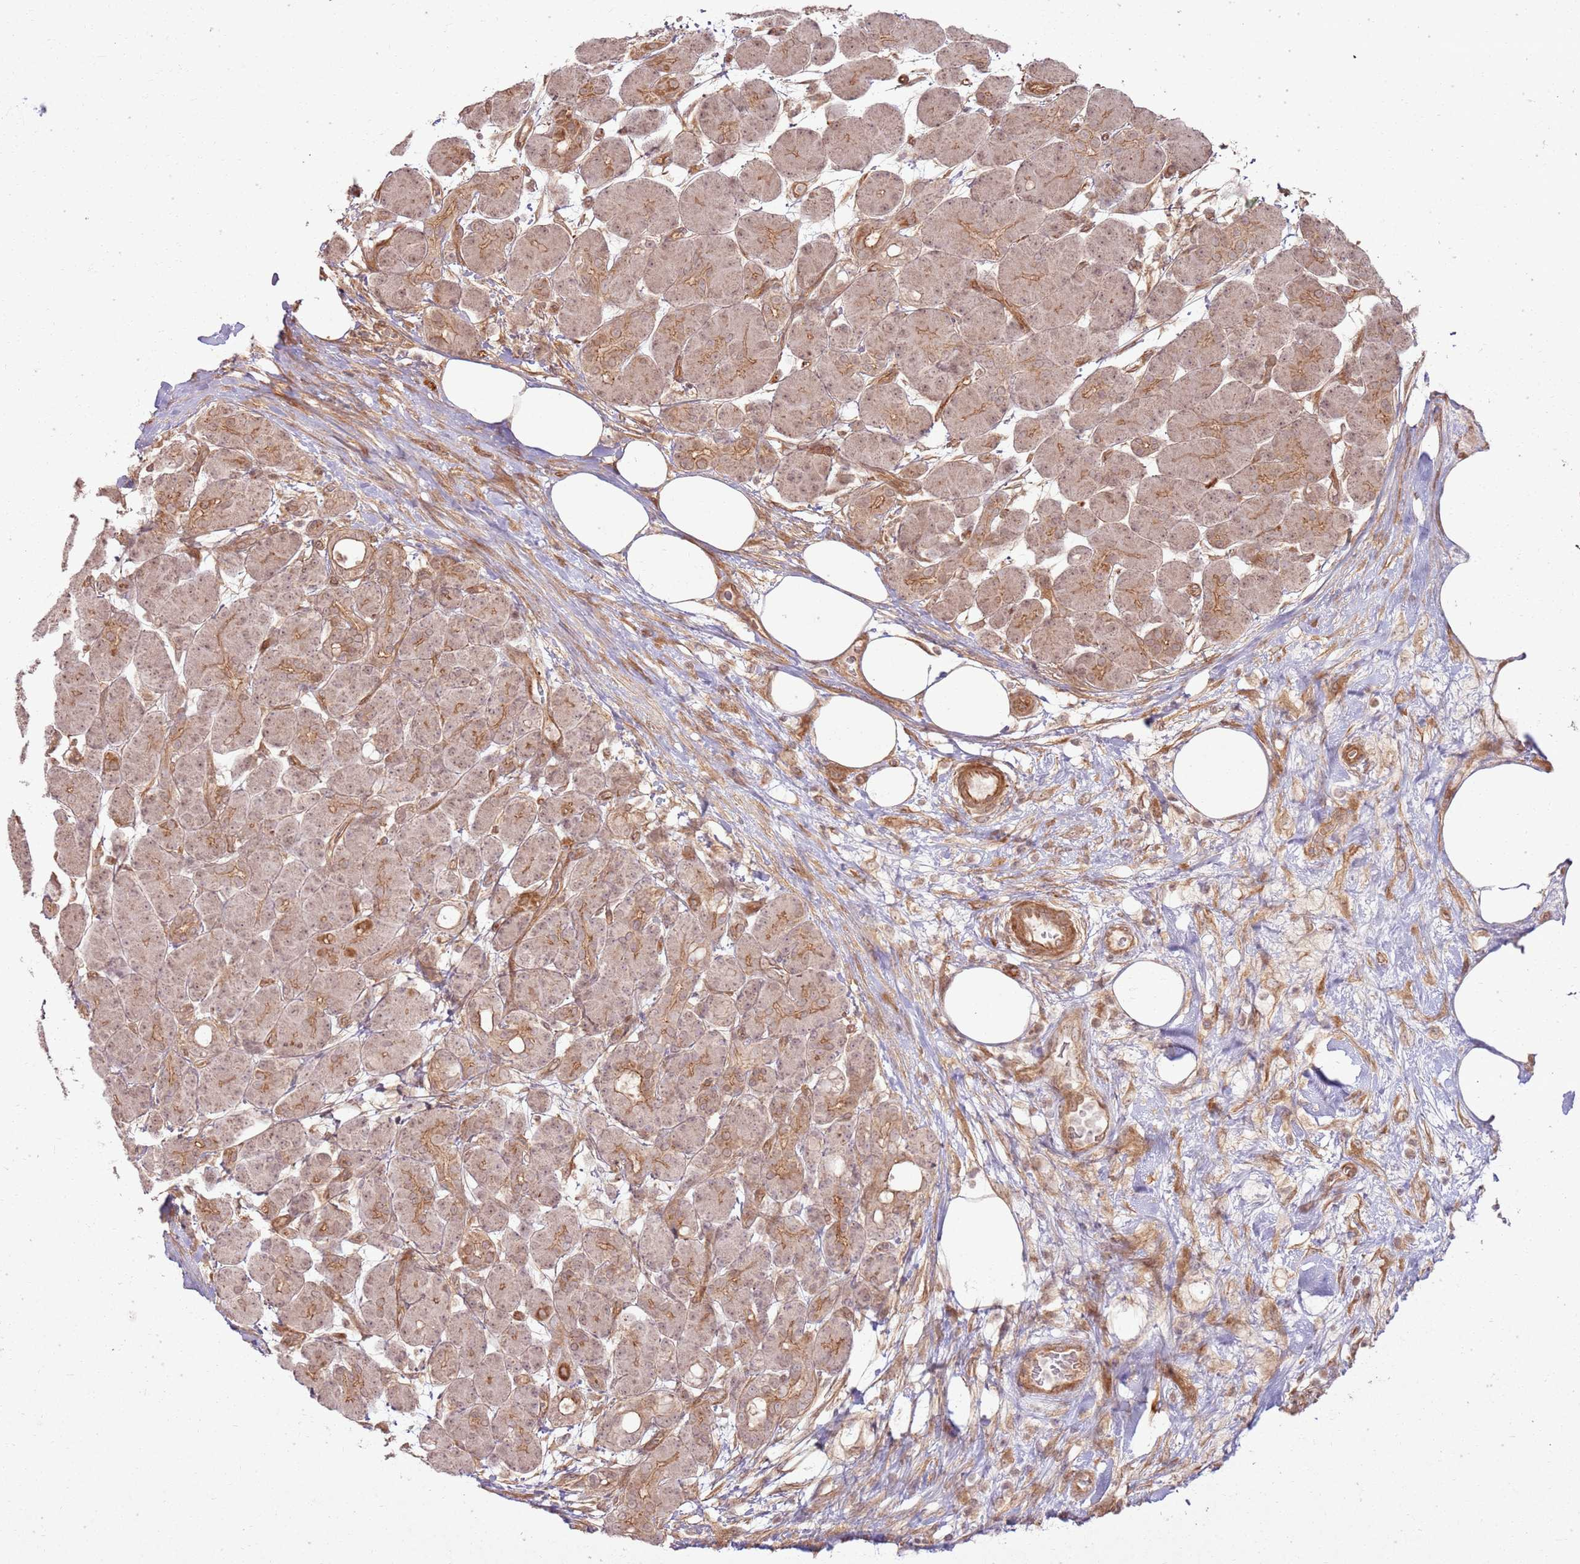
{"staining": {"intensity": "moderate", "quantity": "25%-75%", "location": "cytoplasmic/membranous,nuclear"}, "tissue": "pancreas", "cell_type": "Exocrine glandular cells", "image_type": "normal", "snomed": [{"axis": "morphology", "description": "Normal tissue, NOS"}, {"axis": "topography", "description": "Pancreas"}], "caption": "Protein staining shows moderate cytoplasmic/membranous,nuclear expression in approximately 25%-75% of exocrine glandular cells in unremarkable pancreas.", "gene": "ZNF623", "patient": {"sex": "male", "age": 63}}